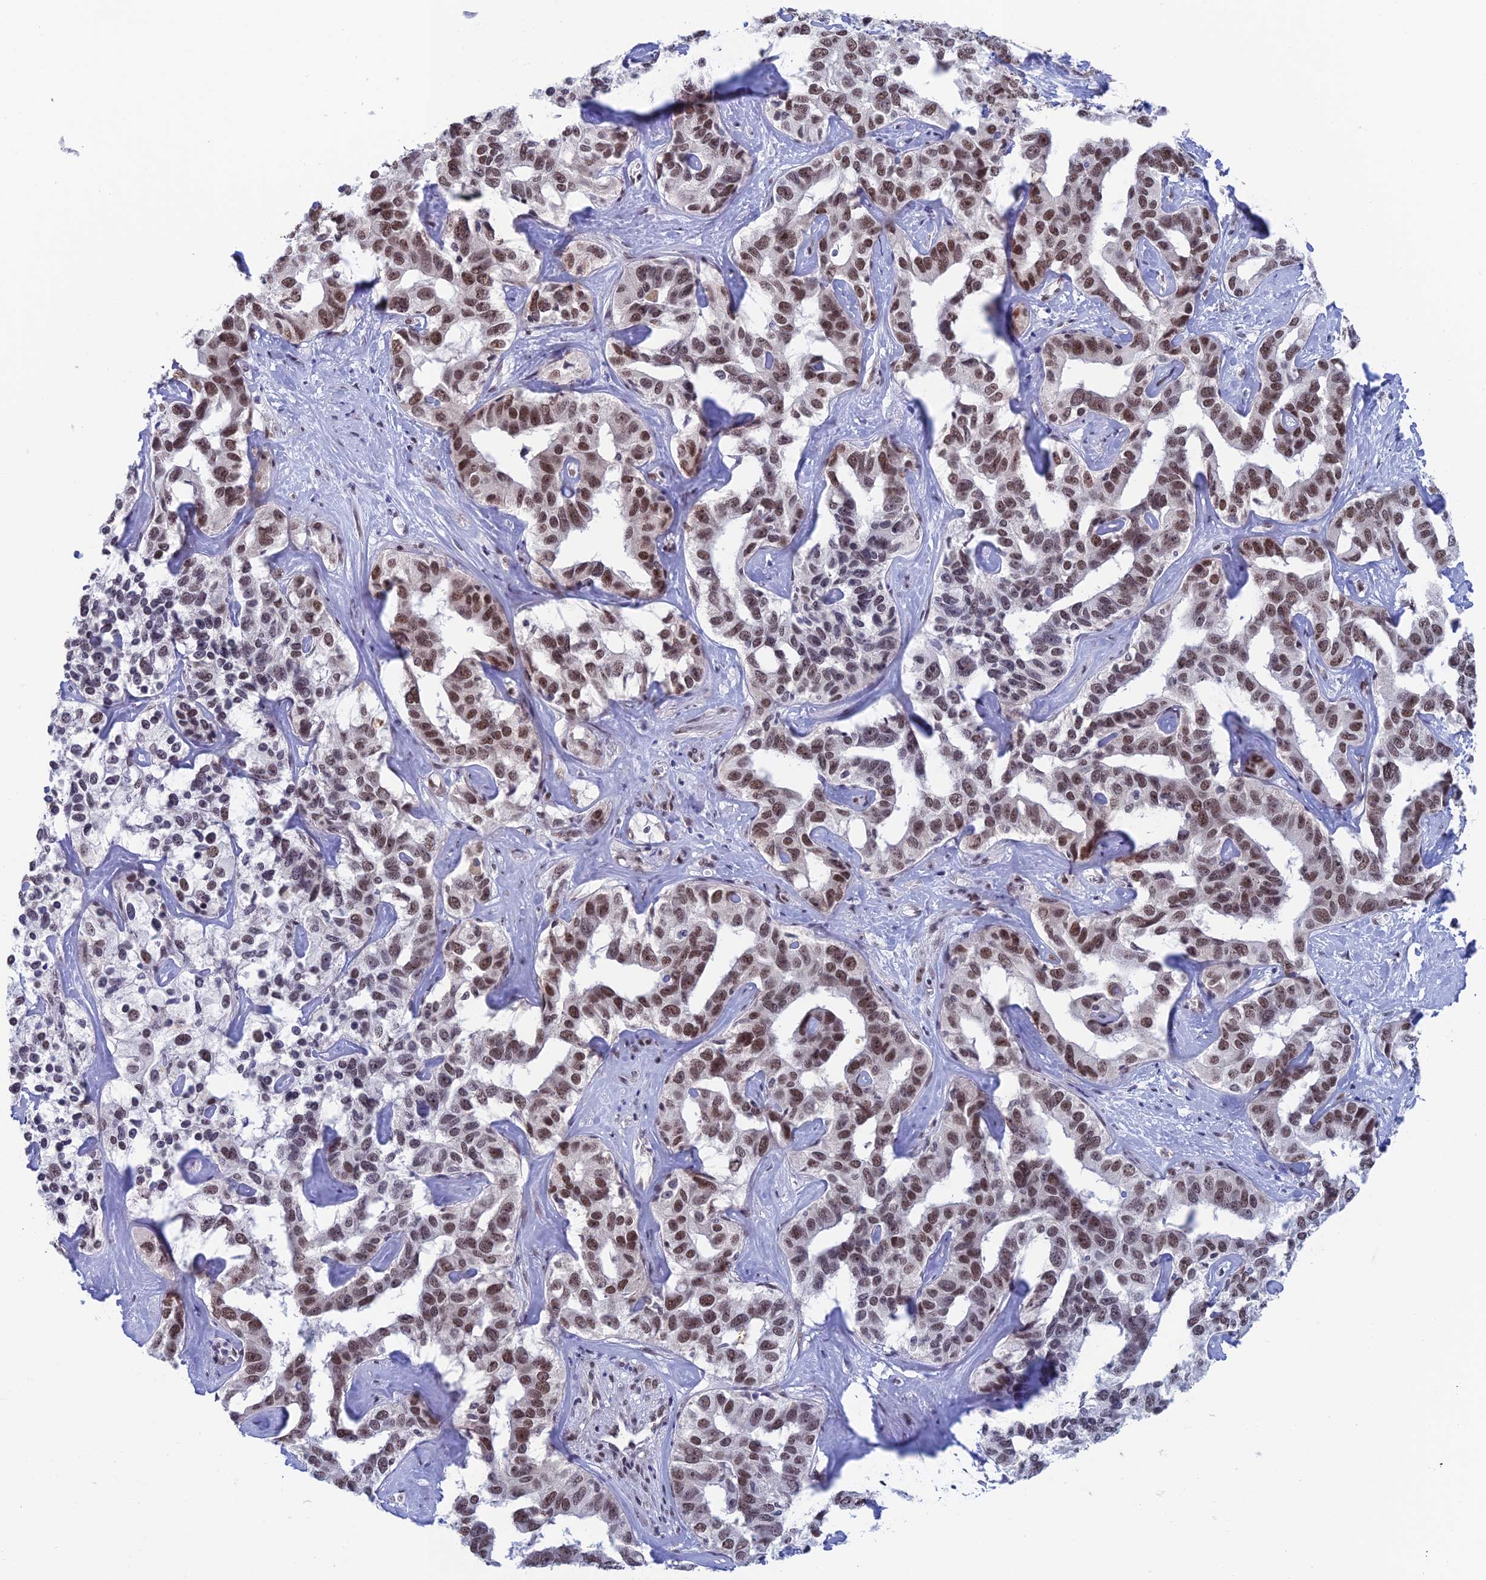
{"staining": {"intensity": "moderate", "quantity": "25%-75%", "location": "nuclear"}, "tissue": "liver cancer", "cell_type": "Tumor cells", "image_type": "cancer", "snomed": [{"axis": "morphology", "description": "Cholangiocarcinoma"}, {"axis": "topography", "description": "Liver"}], "caption": "This image demonstrates IHC staining of liver cancer, with medium moderate nuclear staining in approximately 25%-75% of tumor cells.", "gene": "NABP2", "patient": {"sex": "male", "age": 59}}